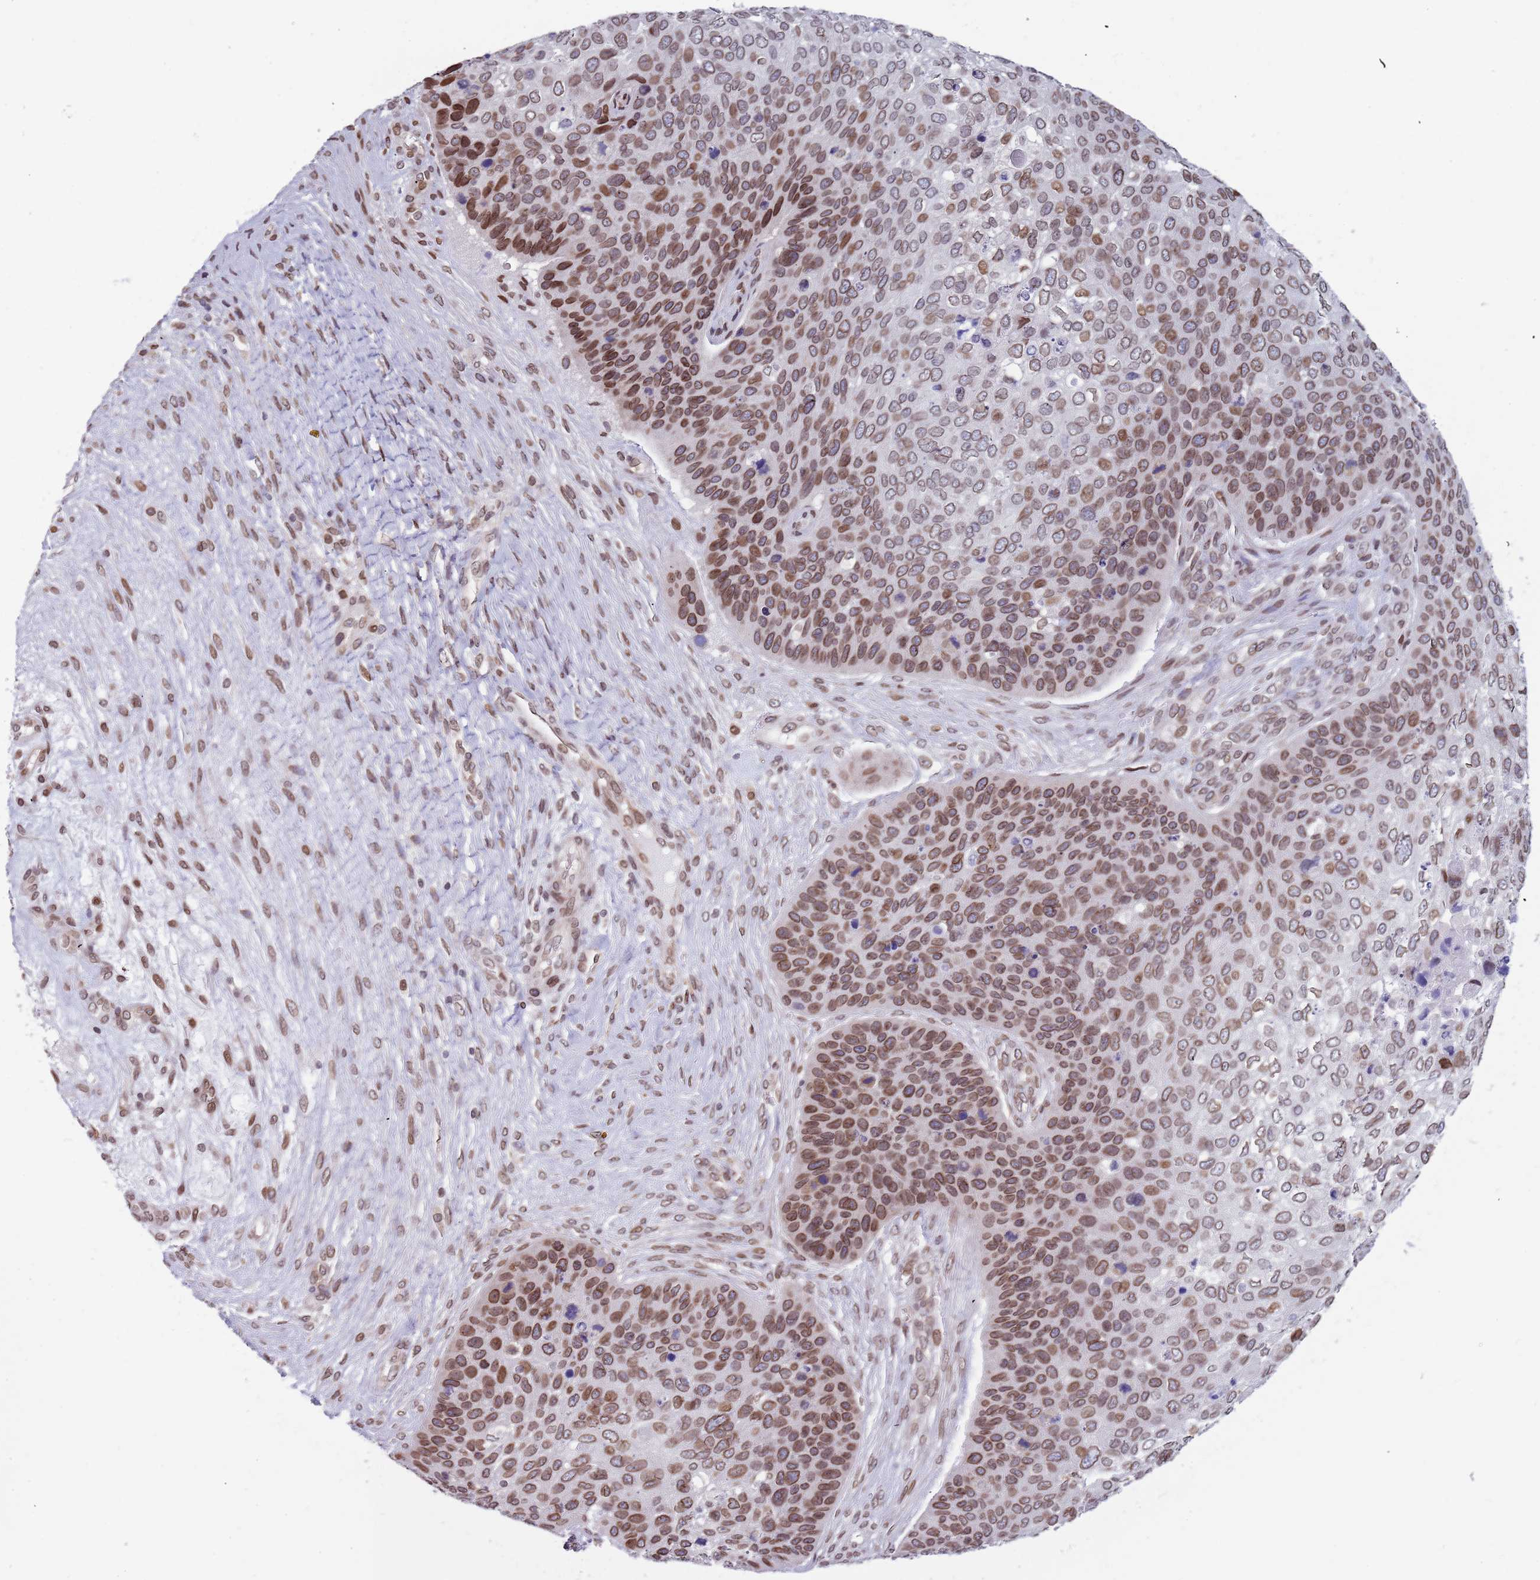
{"staining": {"intensity": "moderate", "quantity": ">75%", "location": "cytoplasmic/membranous,nuclear"}, "tissue": "skin cancer", "cell_type": "Tumor cells", "image_type": "cancer", "snomed": [{"axis": "morphology", "description": "Basal cell carcinoma"}, {"axis": "topography", "description": "Skin"}], "caption": "Moderate cytoplasmic/membranous and nuclear positivity is seen in approximately >75% of tumor cells in skin cancer (basal cell carcinoma).", "gene": "KLHDC2", "patient": {"sex": "female", "age": 74}}